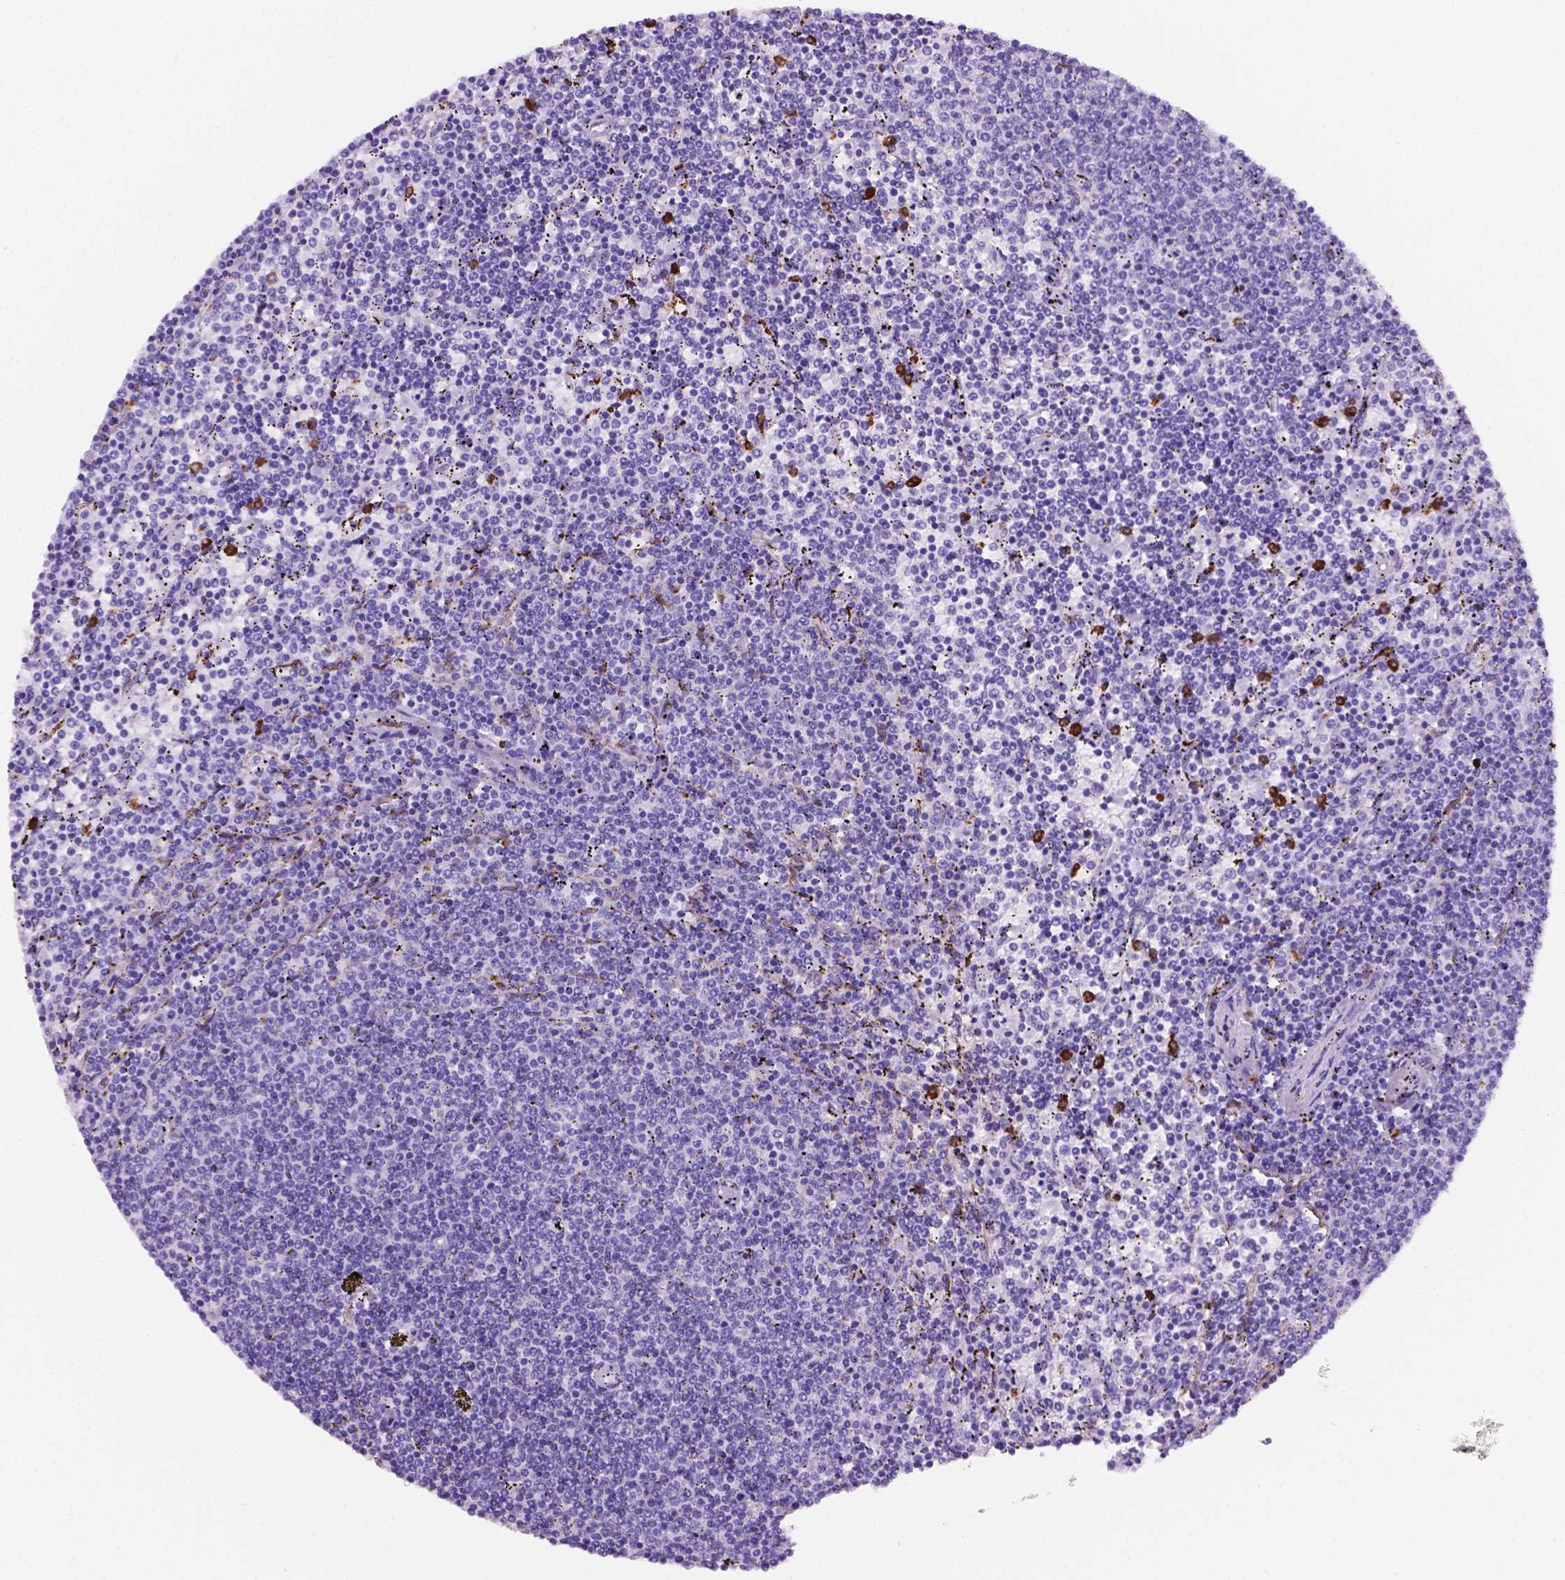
{"staining": {"intensity": "negative", "quantity": "none", "location": "none"}, "tissue": "lymphoma", "cell_type": "Tumor cells", "image_type": "cancer", "snomed": [{"axis": "morphology", "description": "Malignant lymphoma, non-Hodgkin's type, Low grade"}, {"axis": "topography", "description": "Spleen"}], "caption": "High power microscopy micrograph of an IHC image of lymphoma, revealing no significant positivity in tumor cells.", "gene": "MACF1", "patient": {"sex": "female", "age": 50}}